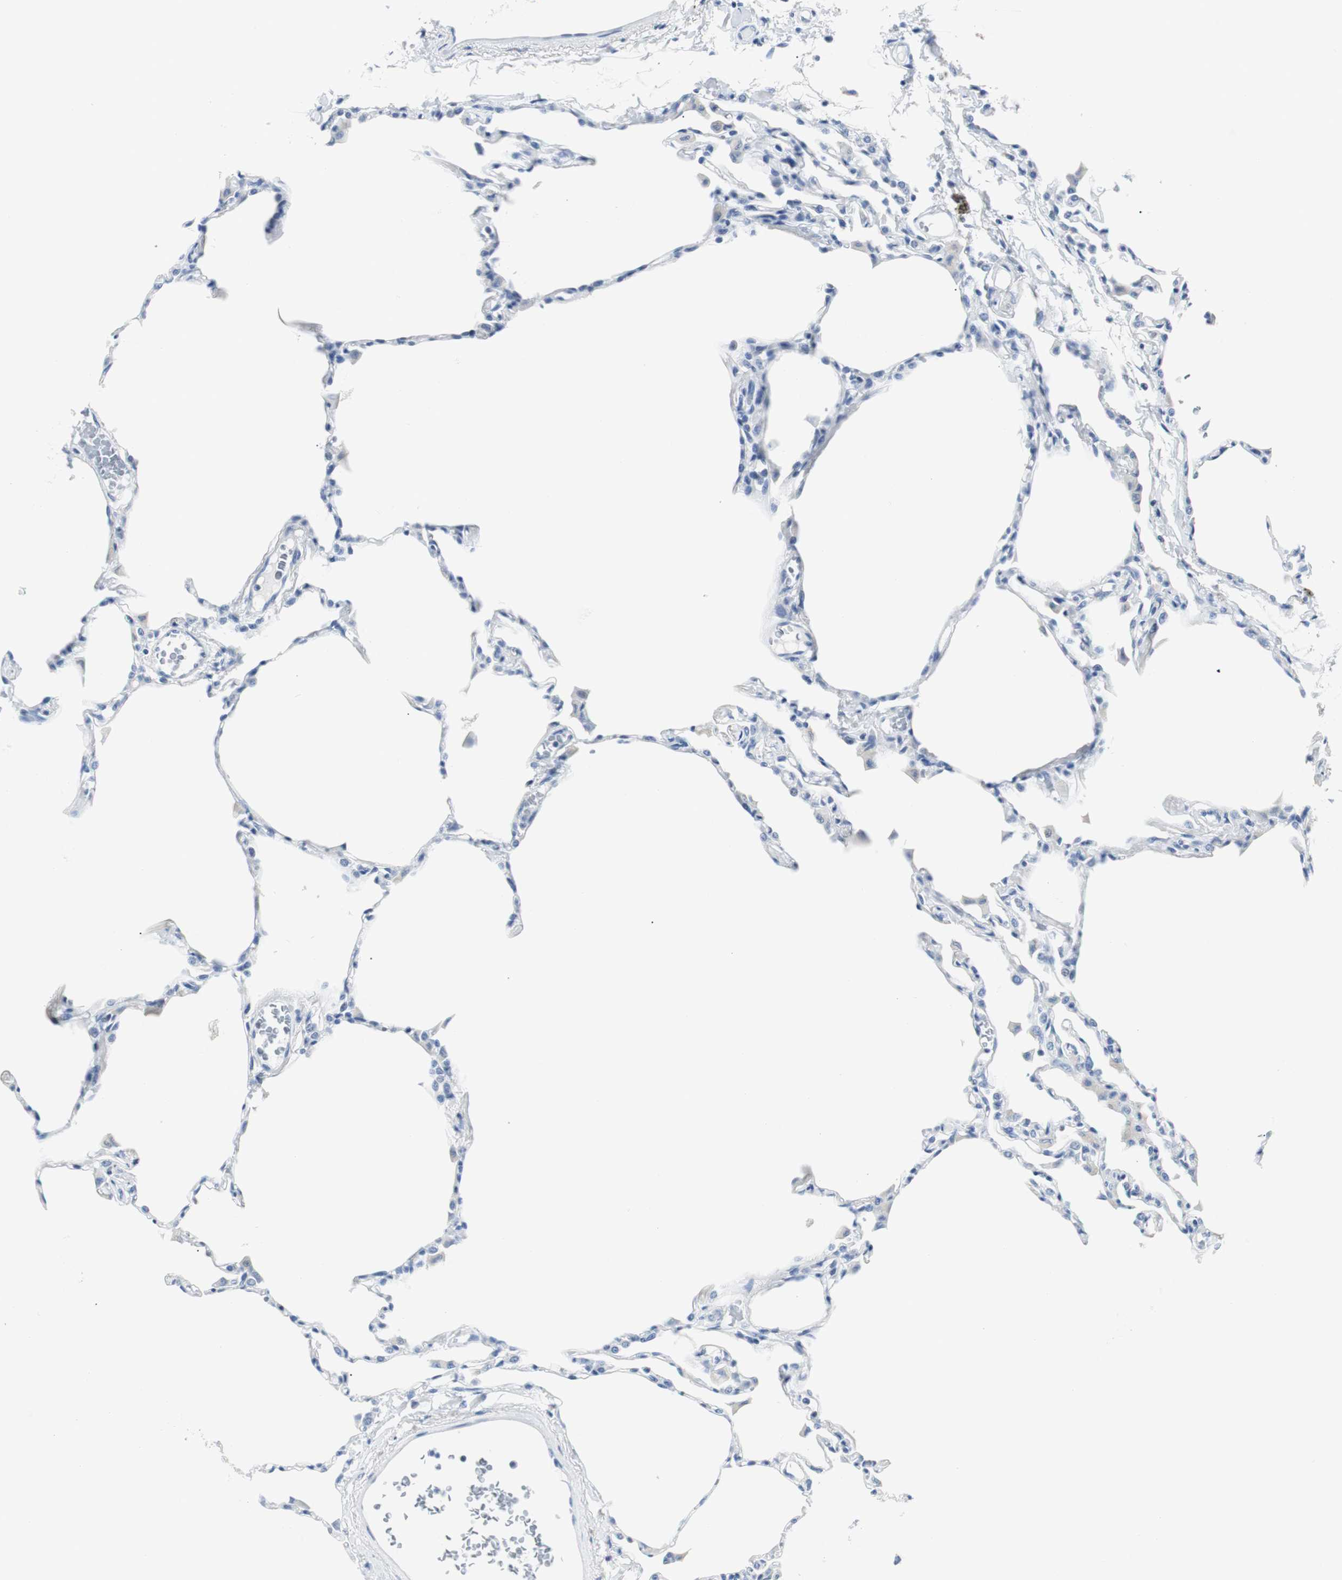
{"staining": {"intensity": "negative", "quantity": "none", "location": "none"}, "tissue": "lung", "cell_type": "Alveolar cells", "image_type": "normal", "snomed": [{"axis": "morphology", "description": "Normal tissue, NOS"}, {"axis": "topography", "description": "Lung"}], "caption": "DAB (3,3'-diaminobenzidine) immunohistochemical staining of normal human lung reveals no significant expression in alveolar cells.", "gene": "GAP43", "patient": {"sex": "female", "age": 49}}